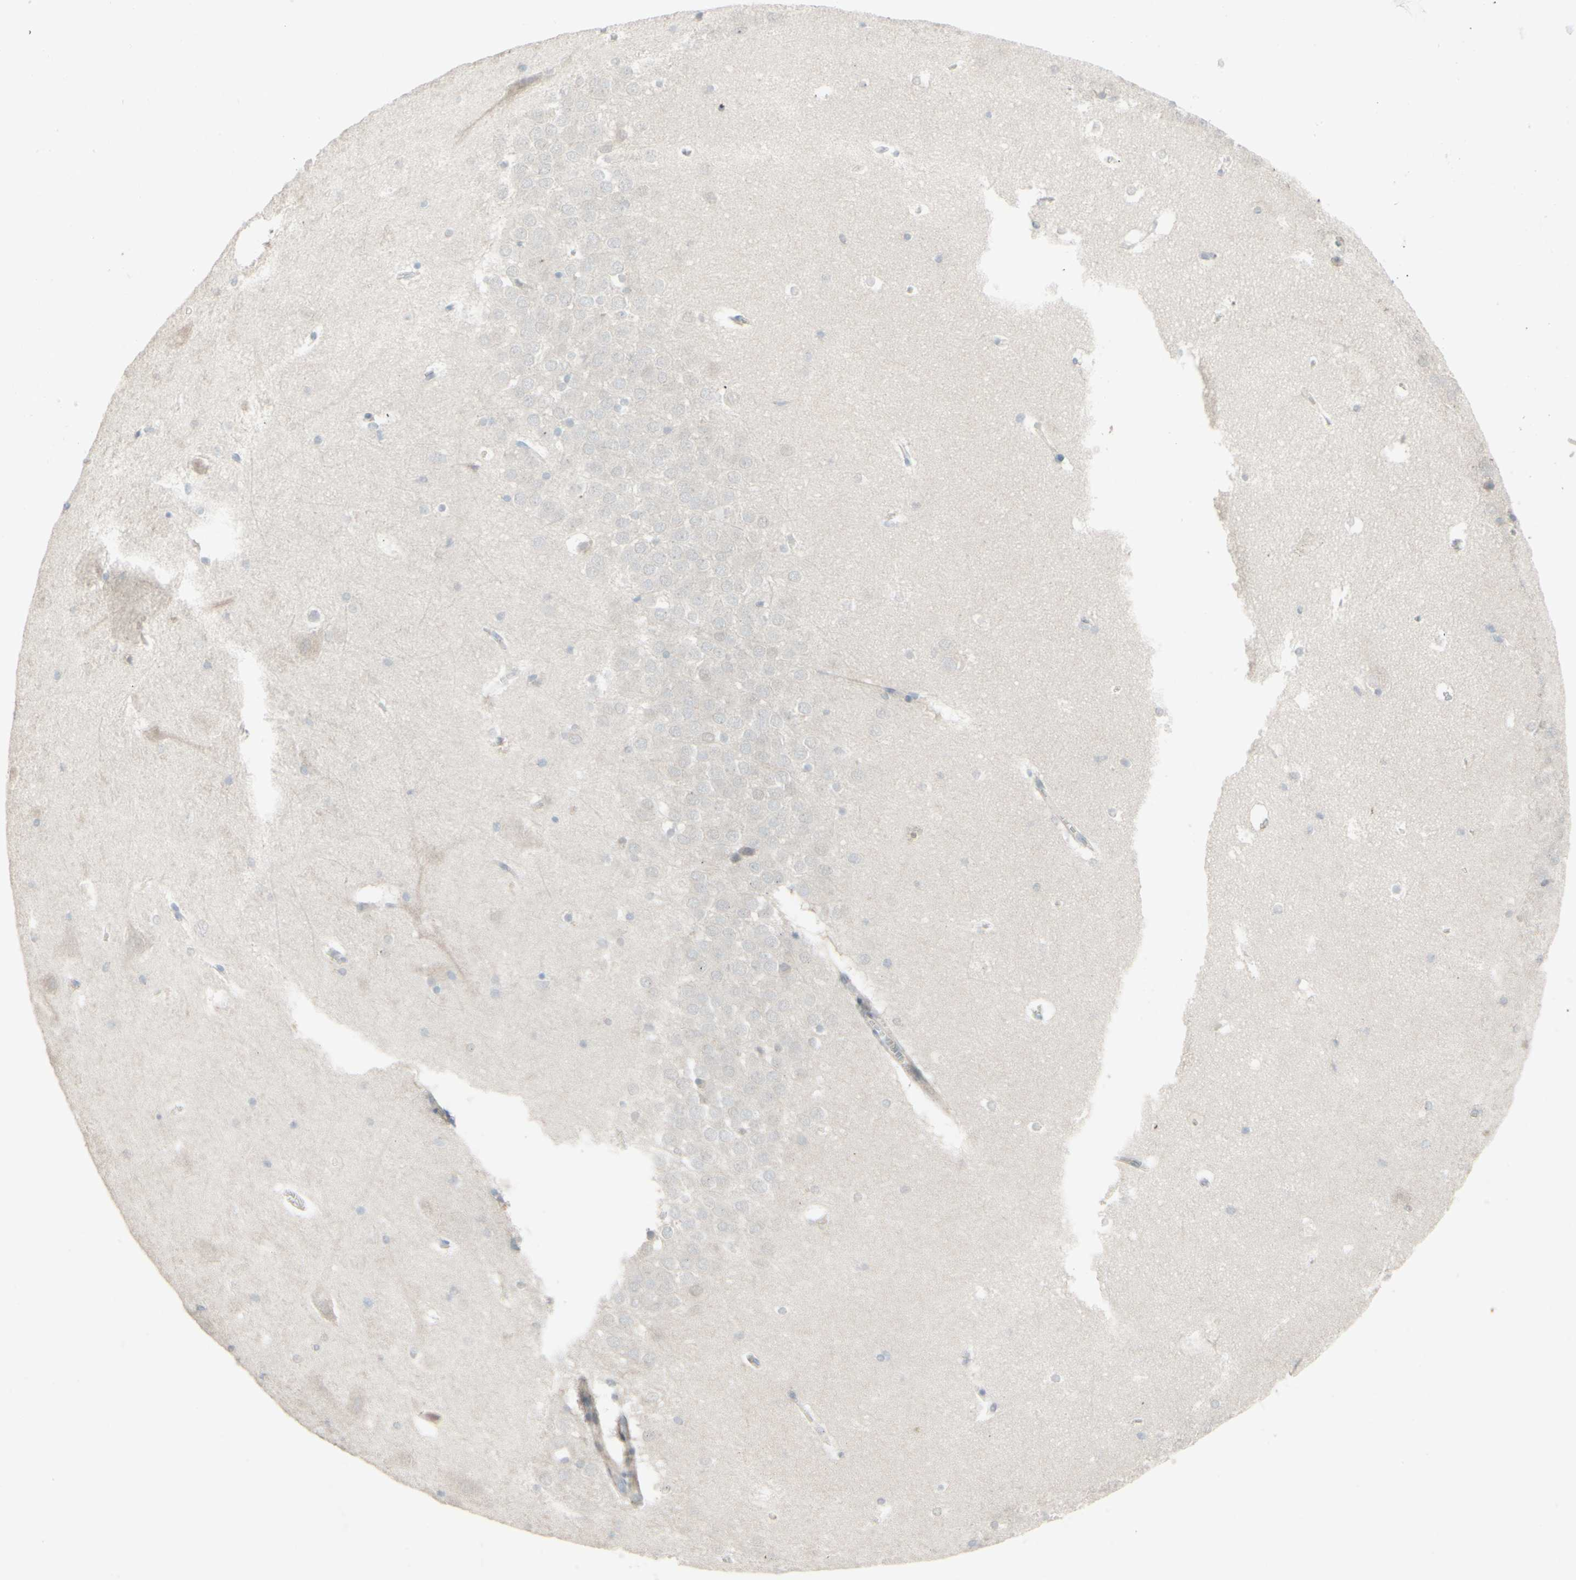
{"staining": {"intensity": "negative", "quantity": "none", "location": "none"}, "tissue": "hippocampus", "cell_type": "Glial cells", "image_type": "normal", "snomed": [{"axis": "morphology", "description": "Normal tissue, NOS"}, {"axis": "topography", "description": "Hippocampus"}], "caption": "Hippocampus was stained to show a protein in brown. There is no significant staining in glial cells. Nuclei are stained in blue.", "gene": "GMNN", "patient": {"sex": "male", "age": 45}}